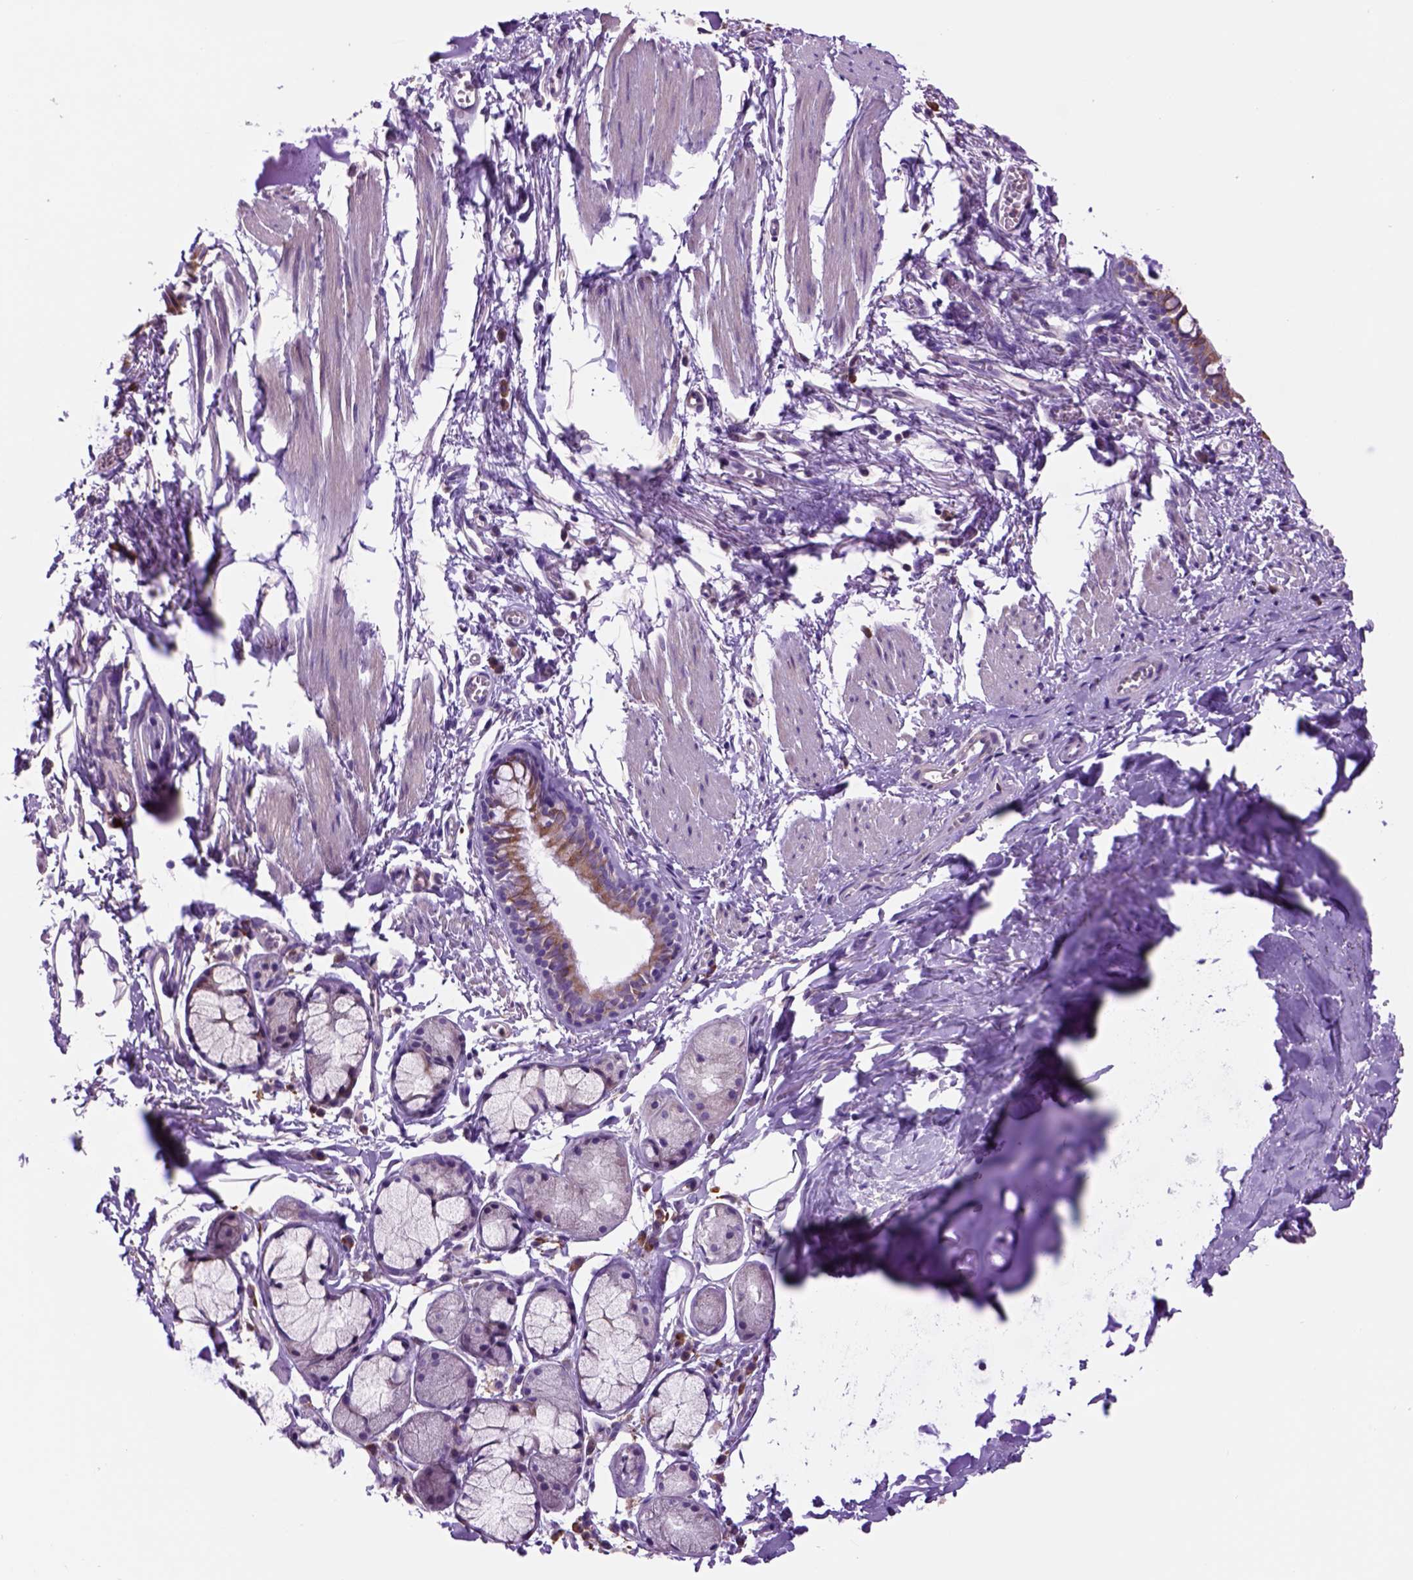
{"staining": {"intensity": "moderate", "quantity": ">75%", "location": "cytoplasmic/membranous"}, "tissue": "bronchus", "cell_type": "Respiratory epithelial cells", "image_type": "normal", "snomed": [{"axis": "morphology", "description": "Normal tissue, NOS"}, {"axis": "topography", "description": "Bronchus"}], "caption": "Bronchus stained with IHC shows moderate cytoplasmic/membranous staining in approximately >75% of respiratory epithelial cells. The staining is performed using DAB (3,3'-diaminobenzidine) brown chromogen to label protein expression. The nuclei are counter-stained blue using hematoxylin.", "gene": "PIAS3", "patient": {"sex": "female", "age": 59}}